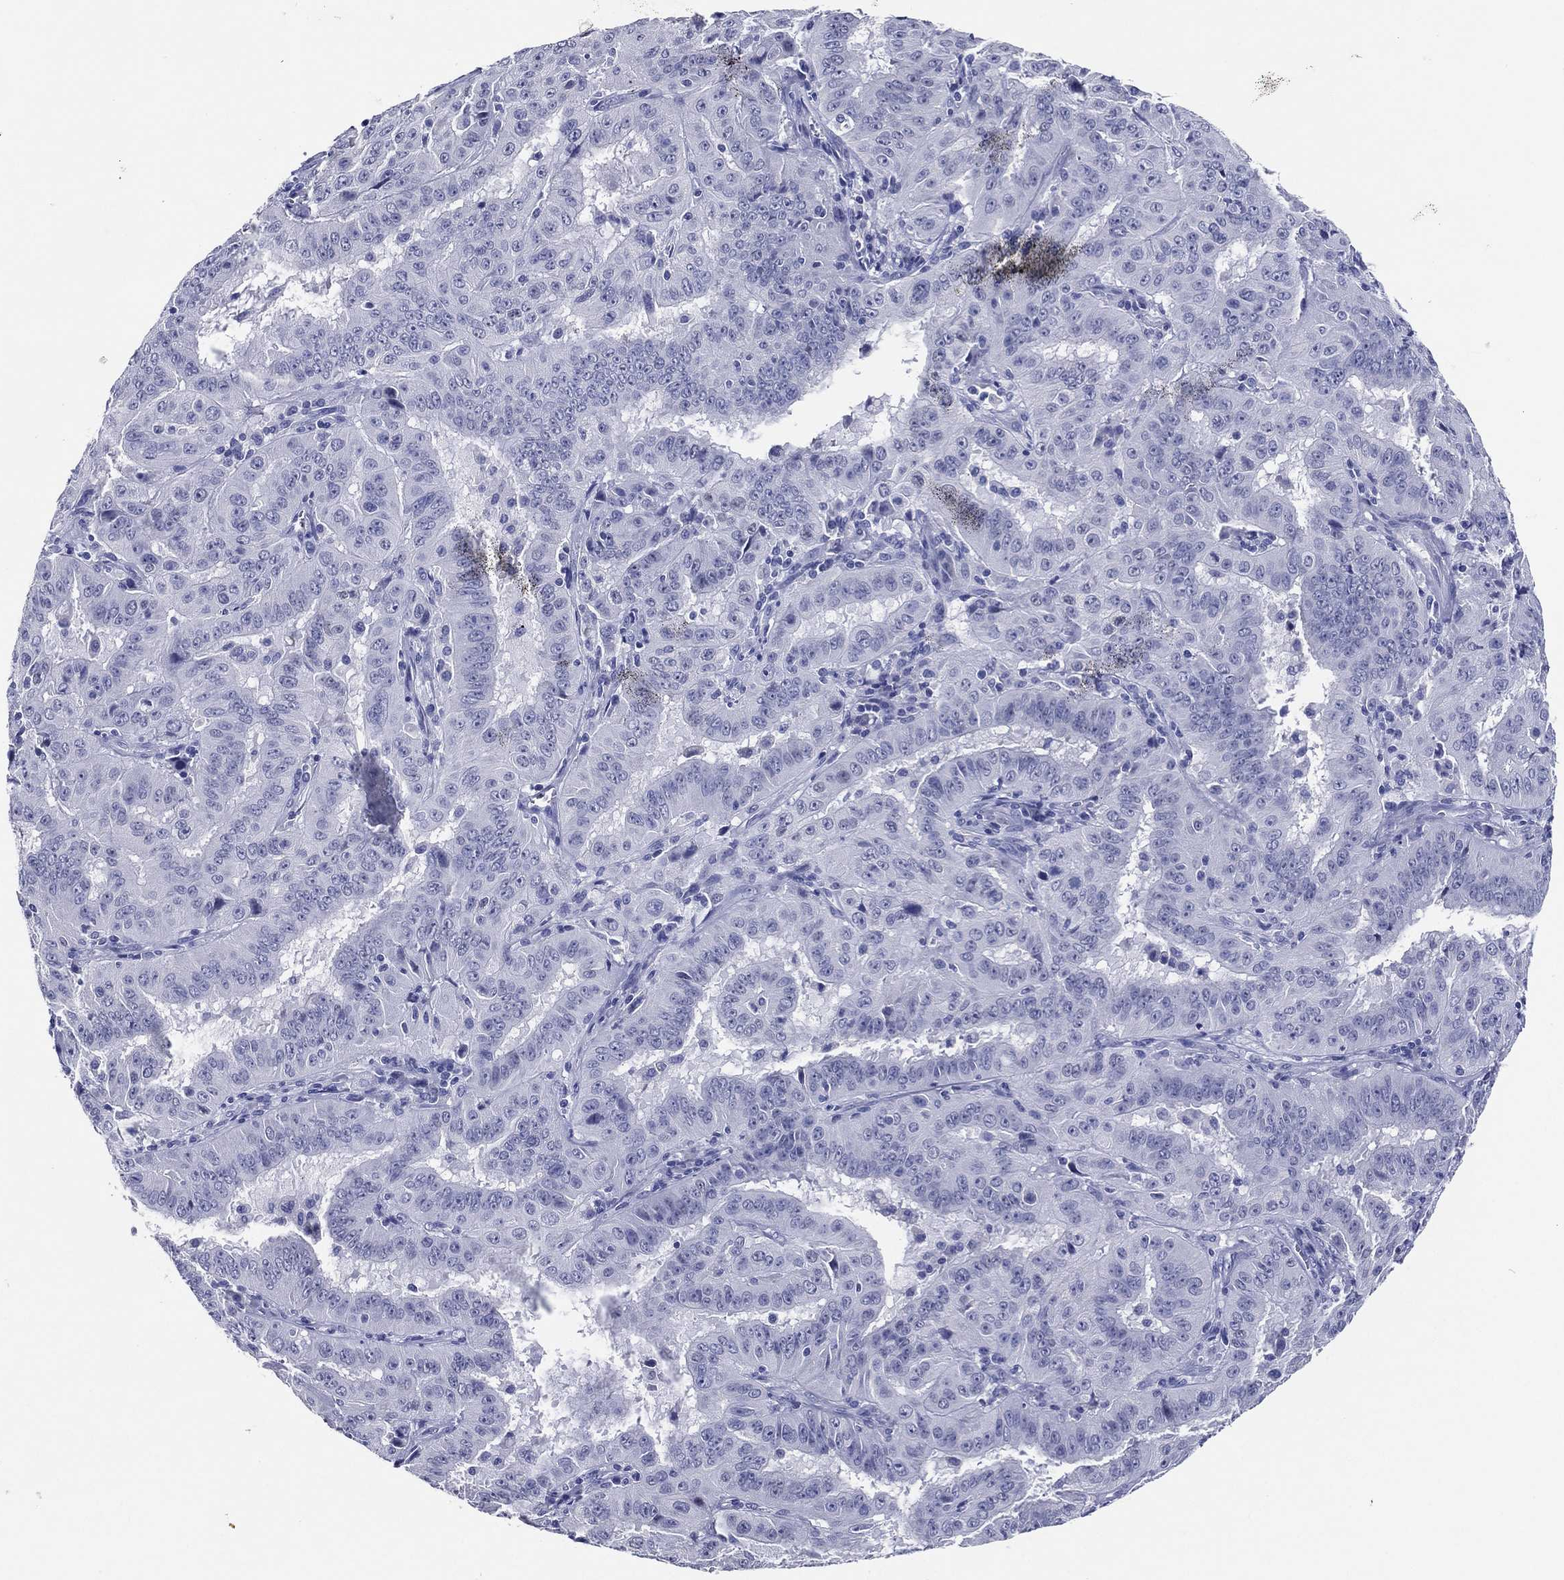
{"staining": {"intensity": "negative", "quantity": "none", "location": "none"}, "tissue": "pancreatic cancer", "cell_type": "Tumor cells", "image_type": "cancer", "snomed": [{"axis": "morphology", "description": "Adenocarcinoma, NOS"}, {"axis": "topography", "description": "Pancreas"}], "caption": "Micrograph shows no significant protein expression in tumor cells of adenocarcinoma (pancreatic).", "gene": "TFAP2A", "patient": {"sex": "male", "age": 63}}